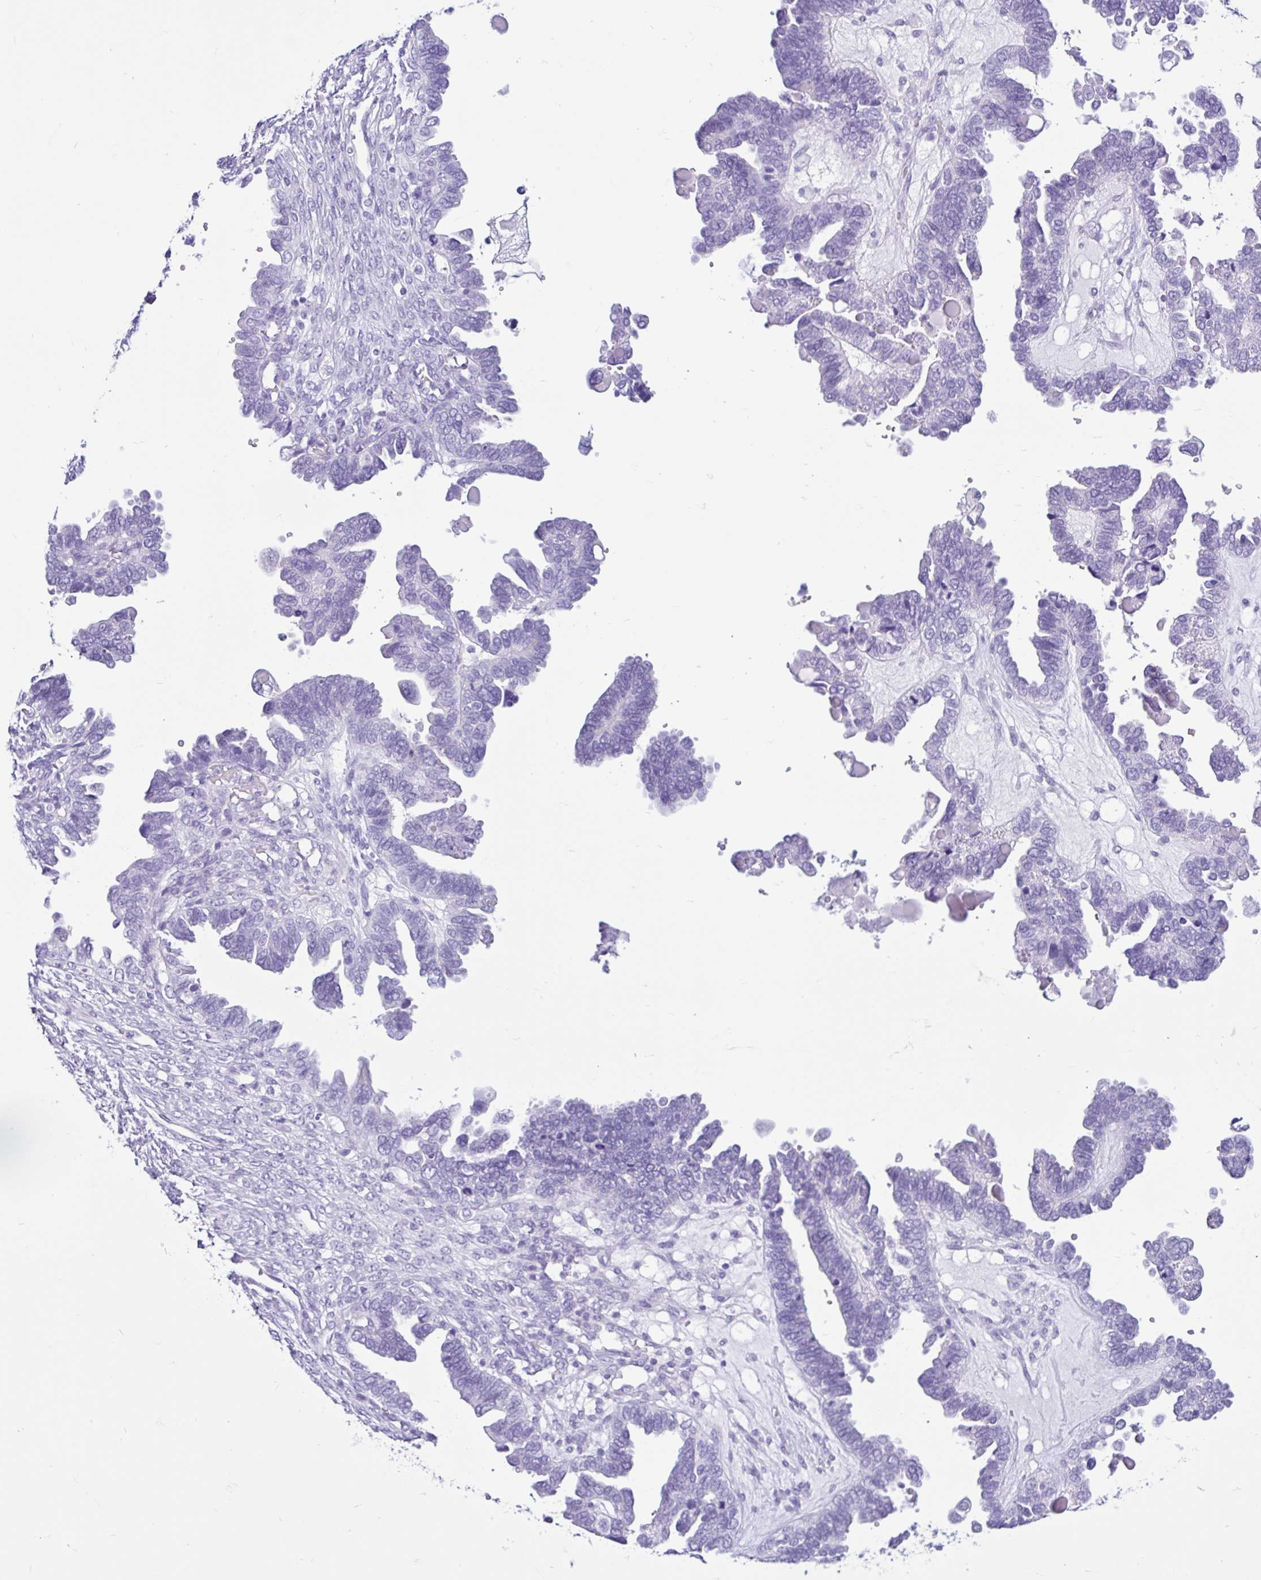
{"staining": {"intensity": "negative", "quantity": "none", "location": "none"}, "tissue": "ovarian cancer", "cell_type": "Tumor cells", "image_type": "cancer", "snomed": [{"axis": "morphology", "description": "Cystadenocarcinoma, serous, NOS"}, {"axis": "topography", "description": "Ovary"}], "caption": "High power microscopy micrograph of an IHC histopathology image of ovarian cancer (serous cystadenocarcinoma), revealing no significant expression in tumor cells. (Brightfield microscopy of DAB IHC at high magnification).", "gene": "CYP19A1", "patient": {"sex": "female", "age": 51}}